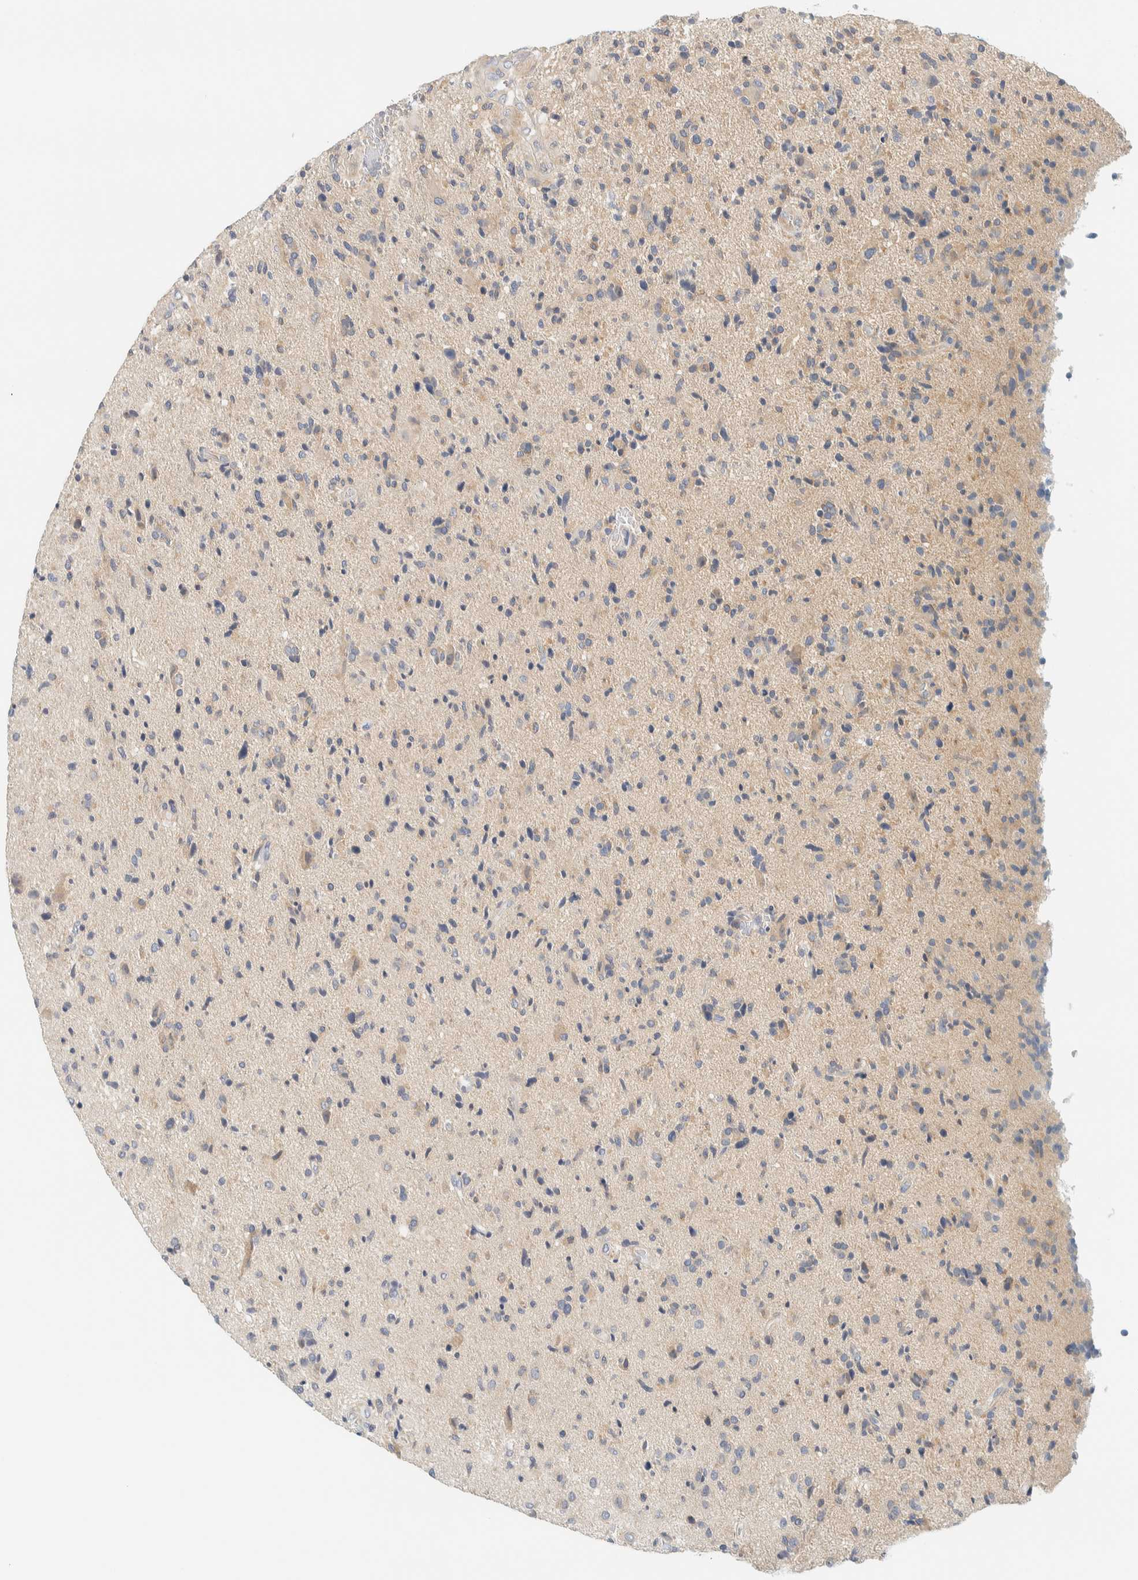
{"staining": {"intensity": "weak", "quantity": ">75%", "location": "cytoplasmic/membranous"}, "tissue": "glioma", "cell_type": "Tumor cells", "image_type": "cancer", "snomed": [{"axis": "morphology", "description": "Glioma, malignant, High grade"}, {"axis": "topography", "description": "Brain"}], "caption": "IHC histopathology image of glioma stained for a protein (brown), which shows low levels of weak cytoplasmic/membranous staining in about >75% of tumor cells.", "gene": "PTGES3L-AARSD1", "patient": {"sex": "male", "age": 72}}